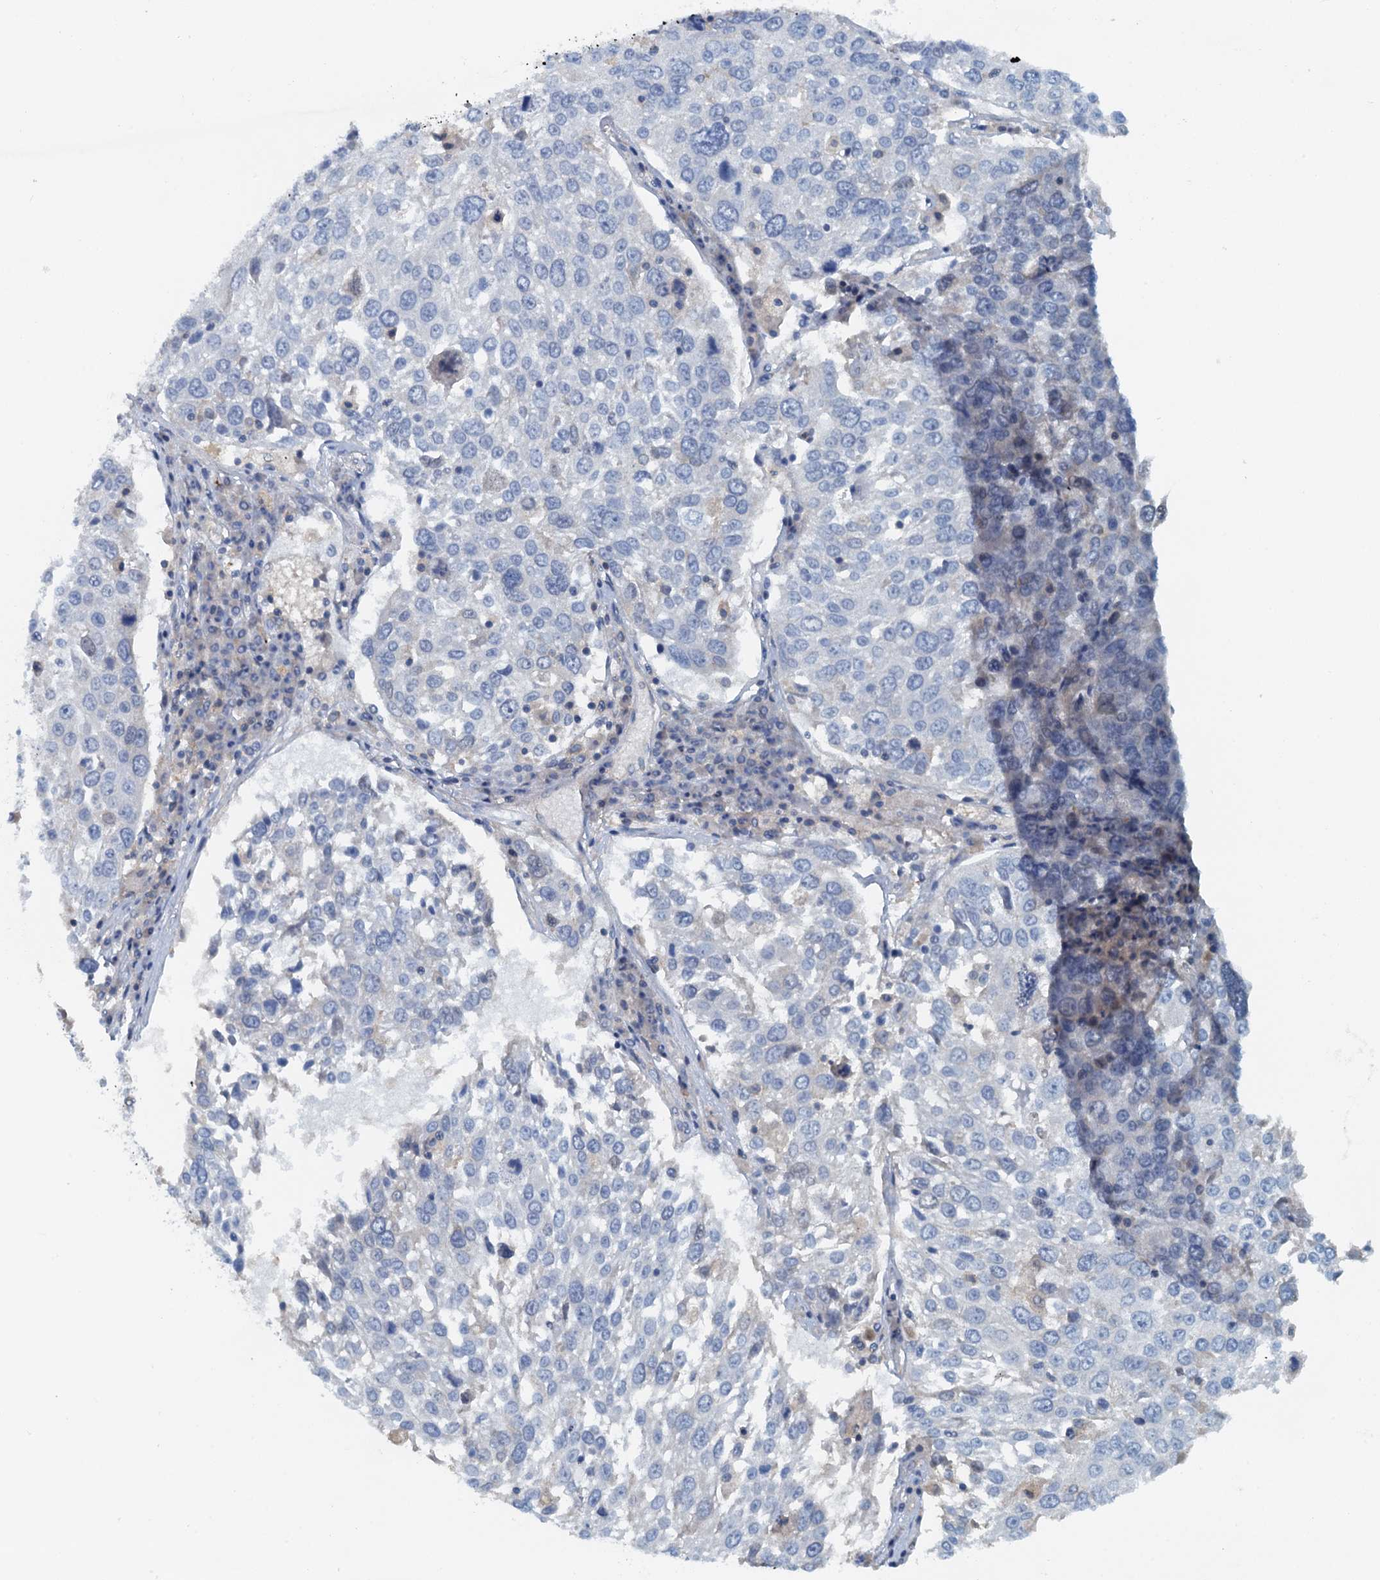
{"staining": {"intensity": "negative", "quantity": "none", "location": "none"}, "tissue": "lung cancer", "cell_type": "Tumor cells", "image_type": "cancer", "snomed": [{"axis": "morphology", "description": "Squamous cell carcinoma, NOS"}, {"axis": "topography", "description": "Lung"}], "caption": "A high-resolution histopathology image shows IHC staining of lung cancer, which exhibits no significant staining in tumor cells.", "gene": "THAP10", "patient": {"sex": "male", "age": 65}}